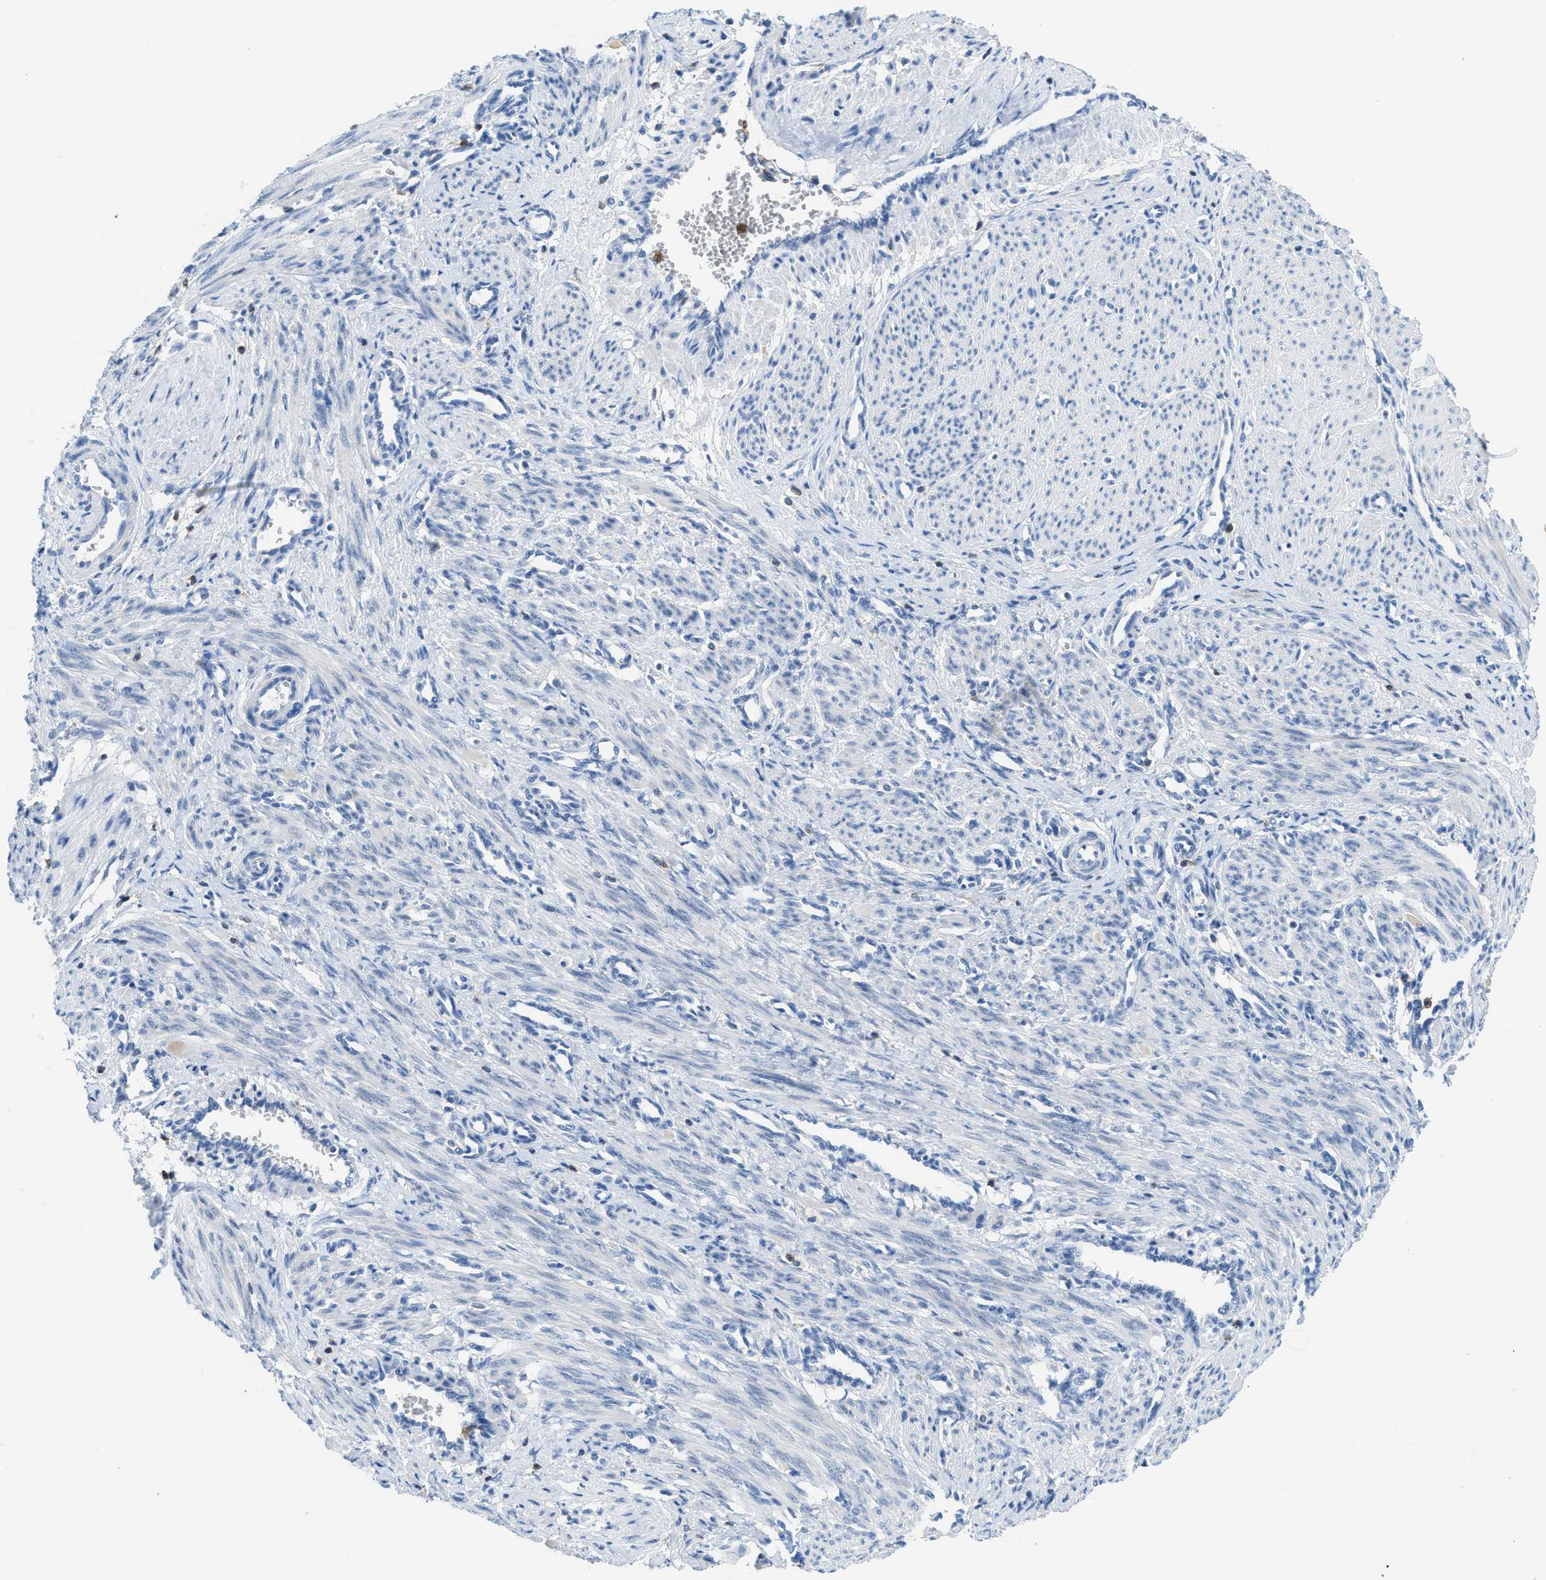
{"staining": {"intensity": "negative", "quantity": "none", "location": "none"}, "tissue": "smooth muscle", "cell_type": "Smooth muscle cells", "image_type": "normal", "snomed": [{"axis": "morphology", "description": "Normal tissue, NOS"}, {"axis": "topography", "description": "Endometrium"}], "caption": "IHC of normal human smooth muscle reveals no positivity in smooth muscle cells.", "gene": "FAM151A", "patient": {"sex": "female", "age": 33}}